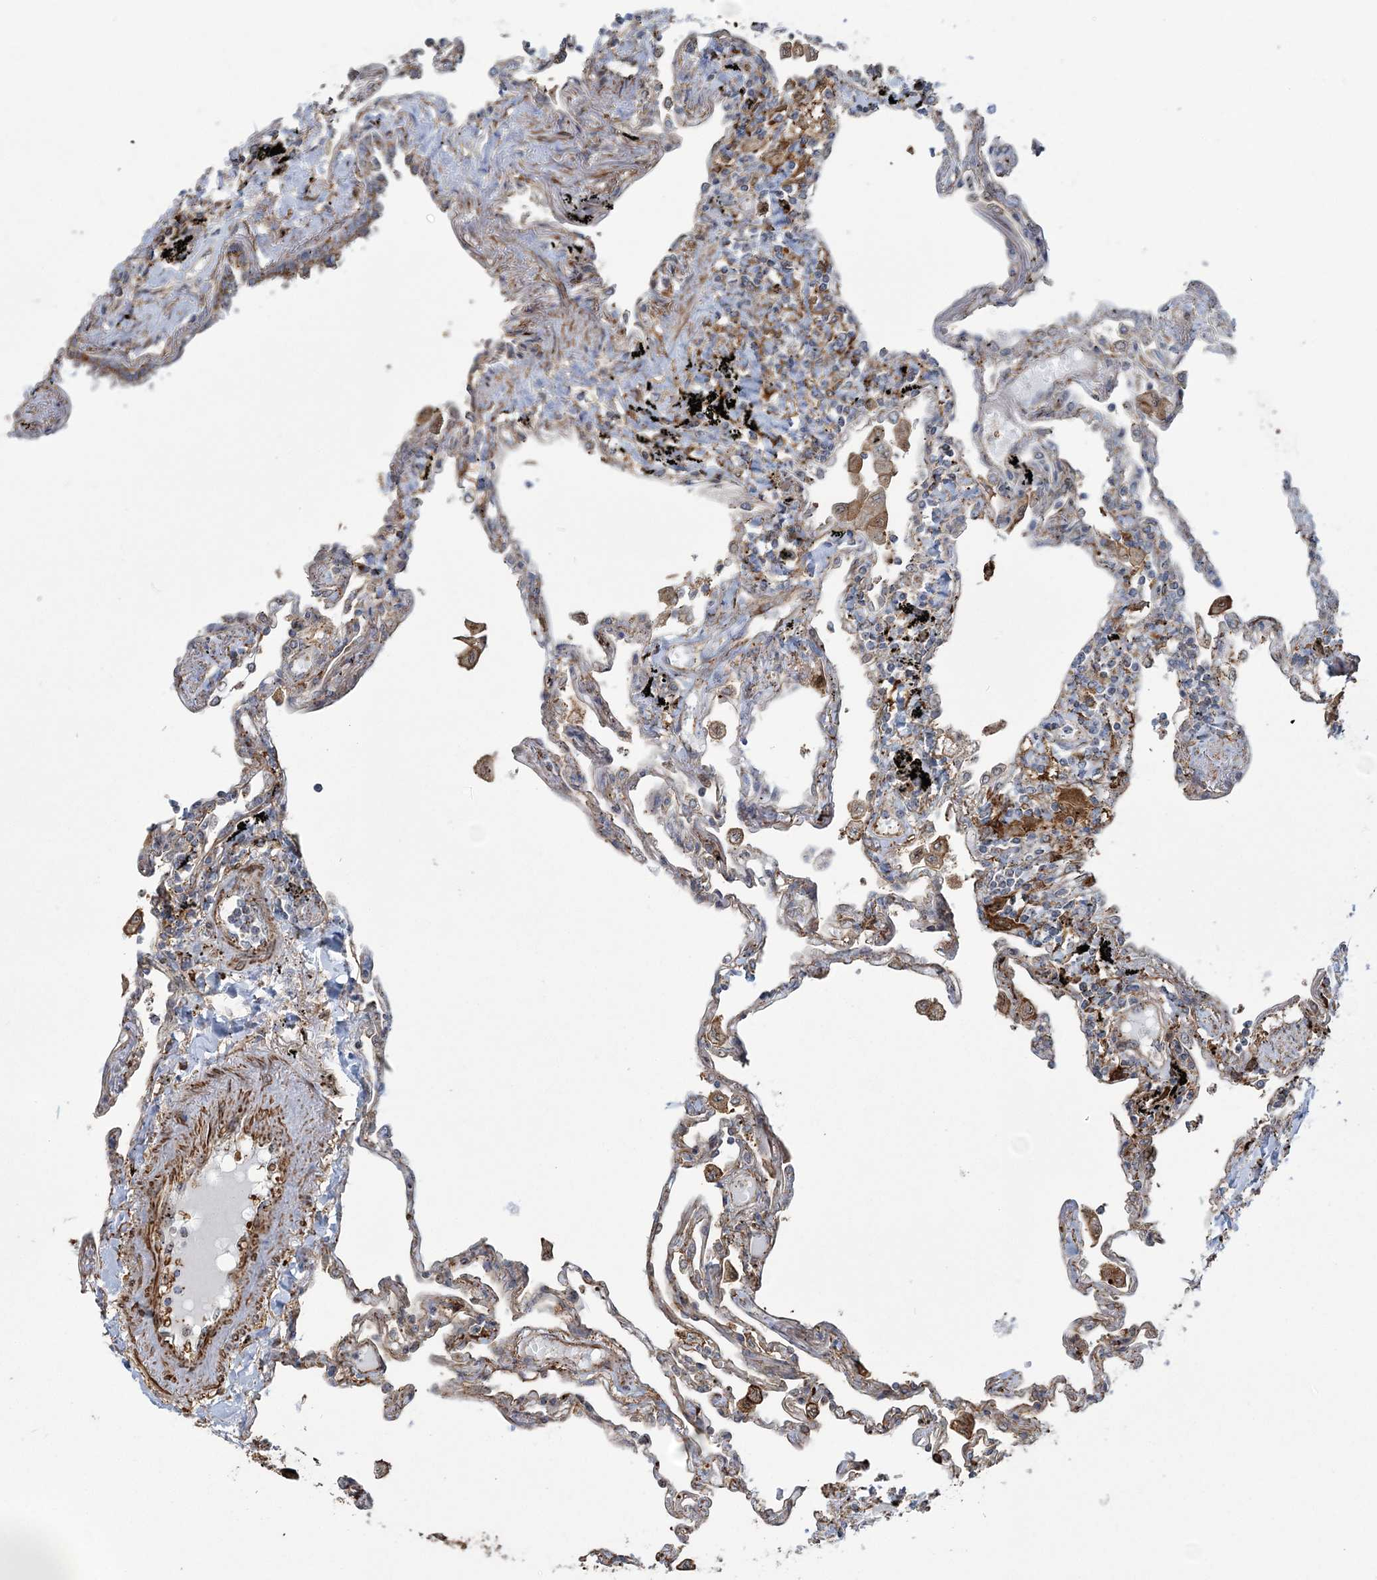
{"staining": {"intensity": "moderate", "quantity": "25%-75%", "location": "cytoplasmic/membranous"}, "tissue": "lung", "cell_type": "Alveolar cells", "image_type": "normal", "snomed": [{"axis": "morphology", "description": "Normal tissue, NOS"}, {"axis": "topography", "description": "Lung"}], "caption": "A photomicrograph of lung stained for a protein displays moderate cytoplasmic/membranous brown staining in alveolar cells.", "gene": "TRAF3IP2", "patient": {"sex": "female", "age": 67}}